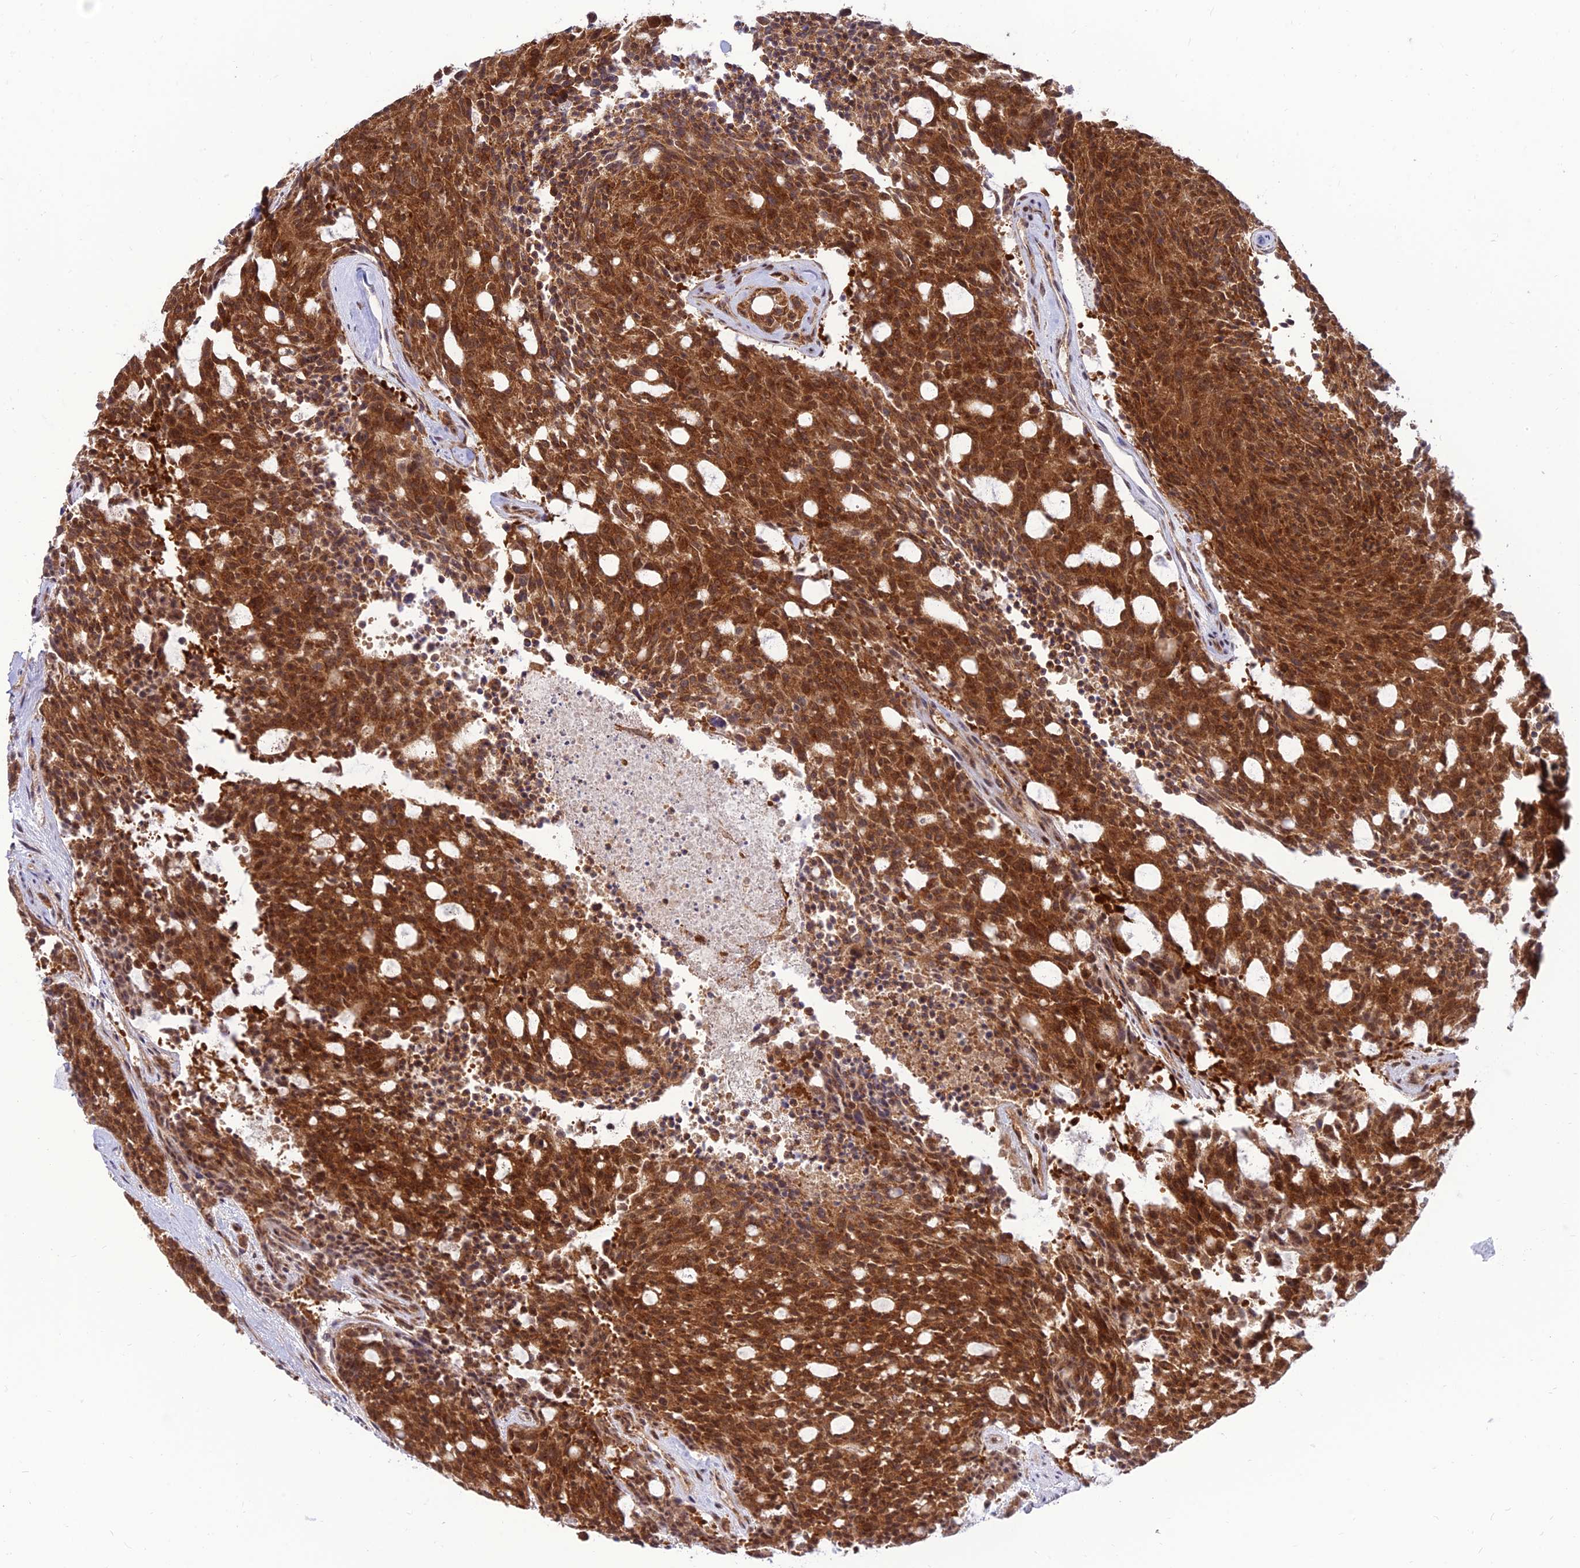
{"staining": {"intensity": "strong", "quantity": ">75%", "location": "cytoplasmic/membranous,nuclear"}, "tissue": "carcinoid", "cell_type": "Tumor cells", "image_type": "cancer", "snomed": [{"axis": "morphology", "description": "Carcinoid, malignant, NOS"}, {"axis": "topography", "description": "Pancreas"}], "caption": "Immunohistochemical staining of human carcinoid displays high levels of strong cytoplasmic/membranous and nuclear protein positivity in approximately >75% of tumor cells. The protein of interest is shown in brown color, while the nuclei are stained blue.", "gene": "GOLGA3", "patient": {"sex": "female", "age": 54}}